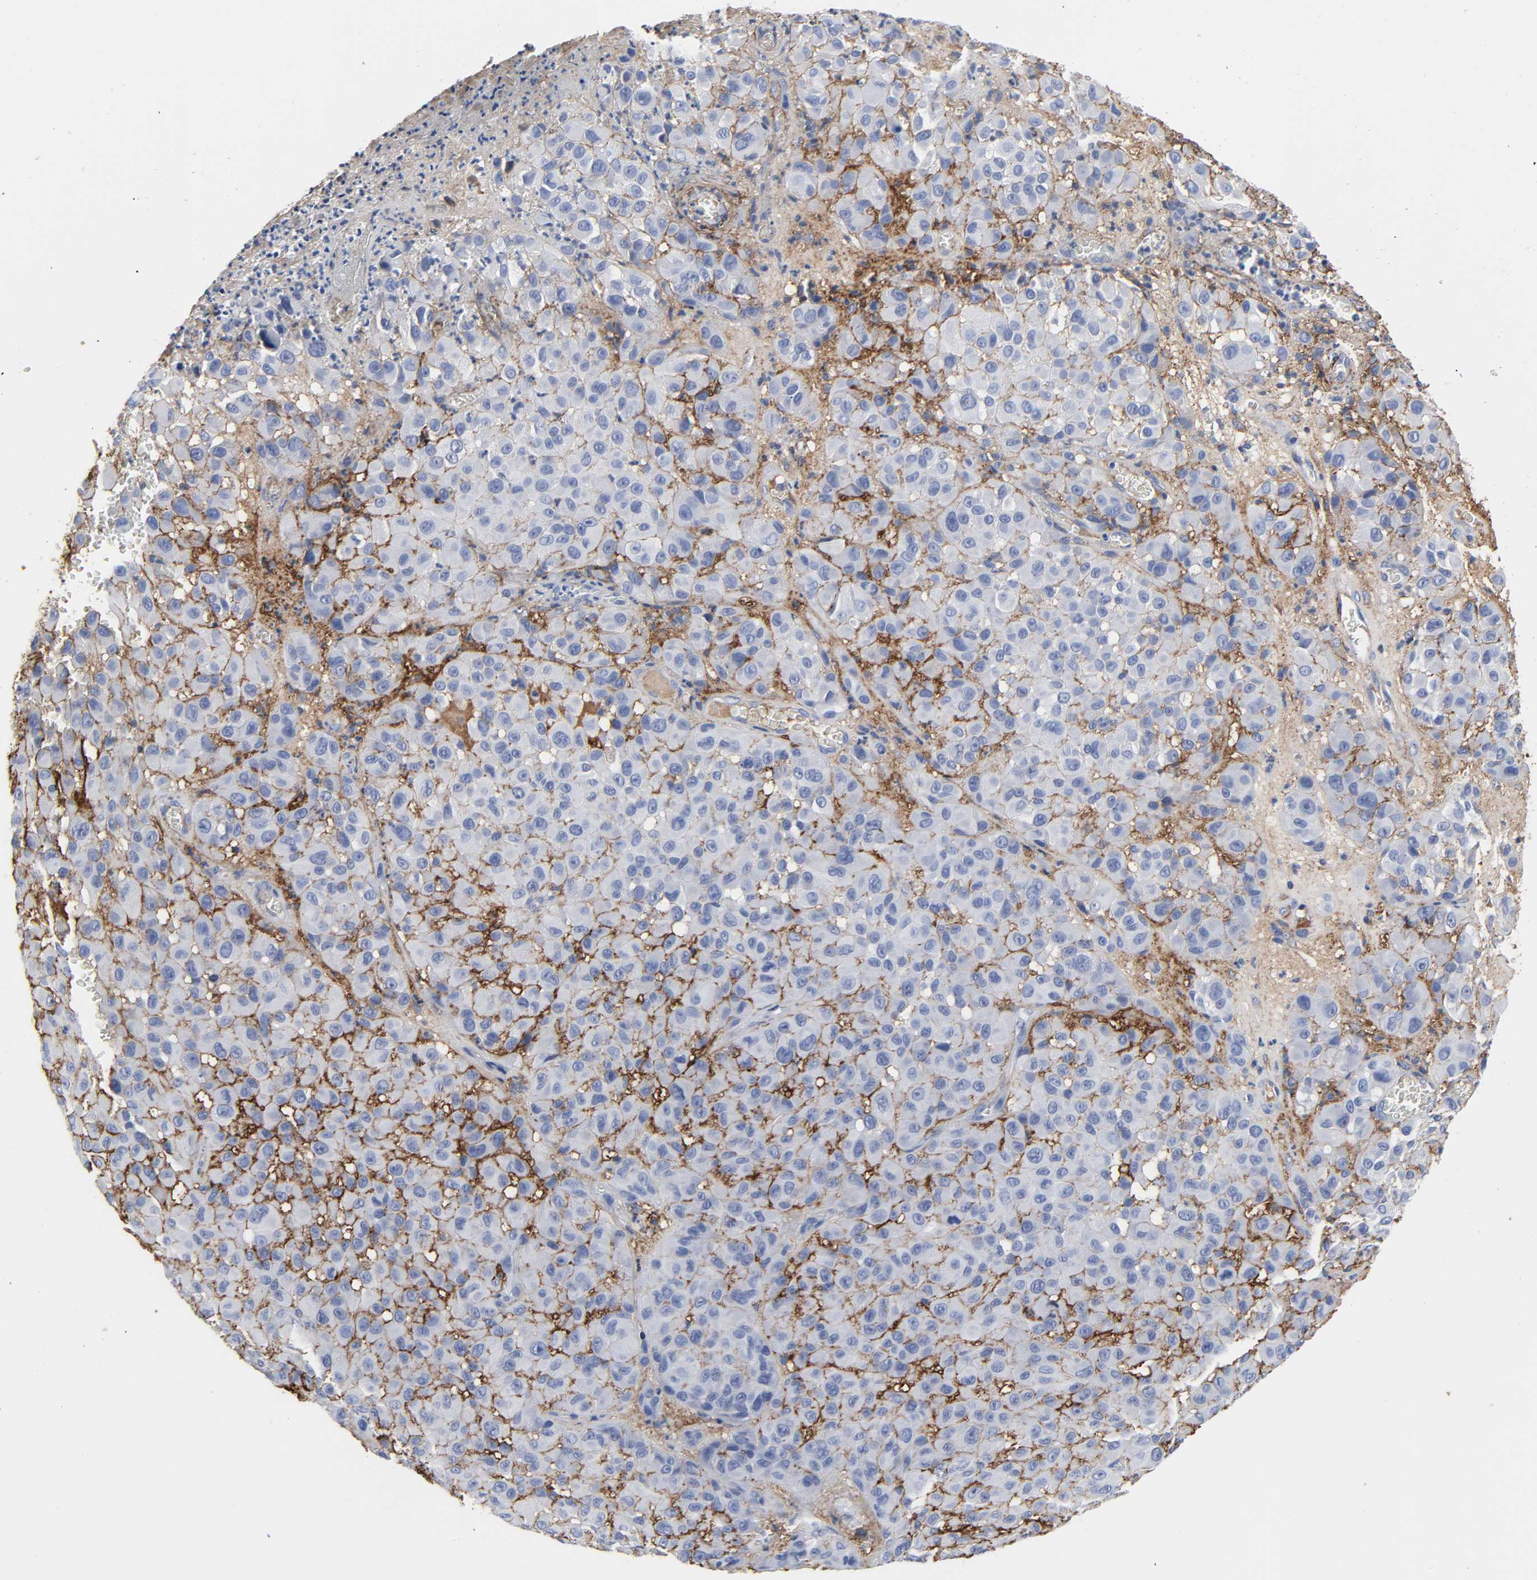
{"staining": {"intensity": "negative", "quantity": "none", "location": "none"}, "tissue": "melanoma", "cell_type": "Tumor cells", "image_type": "cancer", "snomed": [{"axis": "morphology", "description": "Malignant melanoma, NOS"}, {"axis": "topography", "description": "Skin"}], "caption": "Melanoma was stained to show a protein in brown. There is no significant staining in tumor cells. (DAB immunohistochemistry, high magnification).", "gene": "FBLN1", "patient": {"sex": "female", "age": 21}}